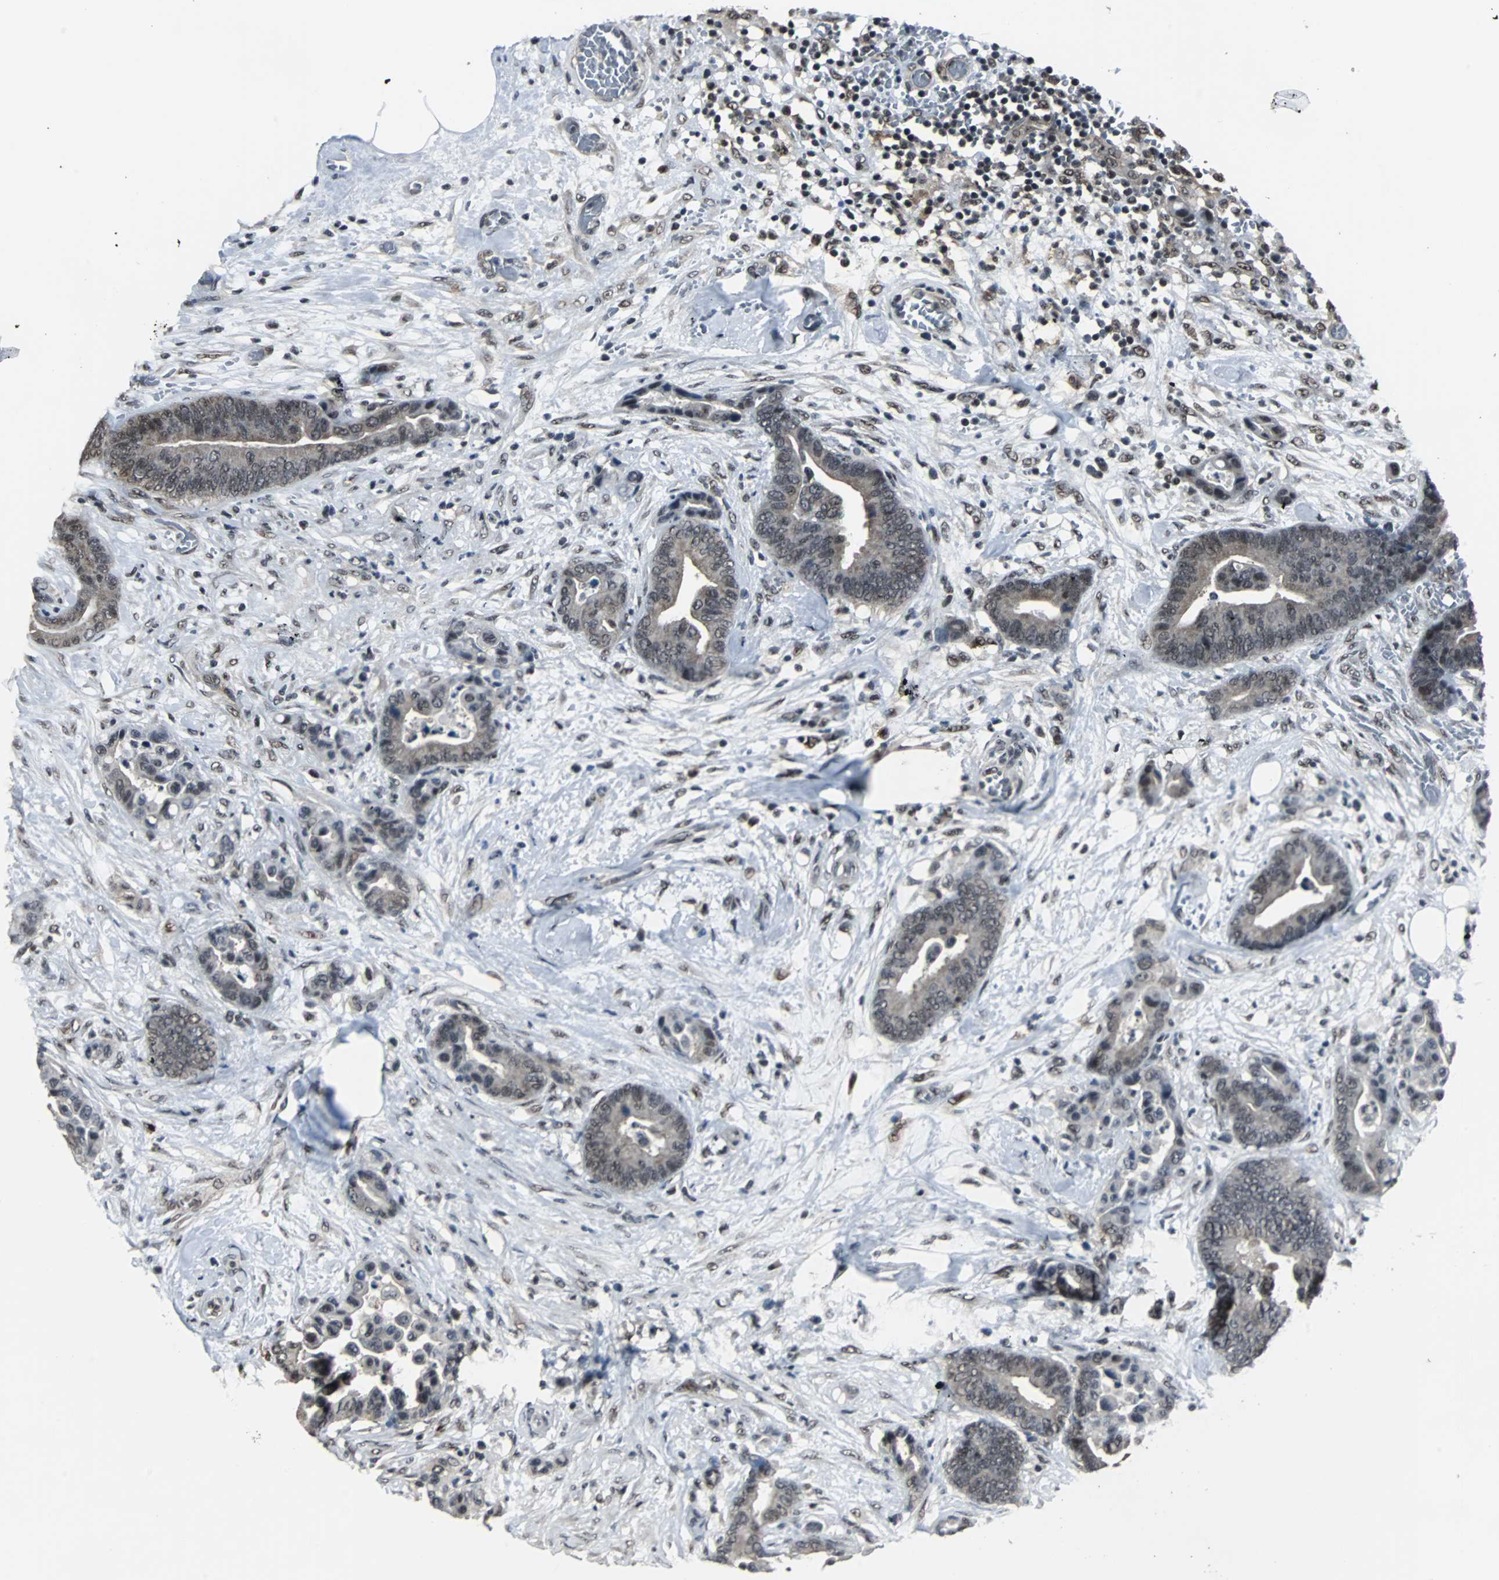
{"staining": {"intensity": "negative", "quantity": "none", "location": "none"}, "tissue": "colorectal cancer", "cell_type": "Tumor cells", "image_type": "cancer", "snomed": [{"axis": "morphology", "description": "Adenocarcinoma, NOS"}, {"axis": "topography", "description": "Colon"}], "caption": "Tumor cells are negative for protein expression in human colorectal cancer (adenocarcinoma).", "gene": "MKX", "patient": {"sex": "male", "age": 82}}